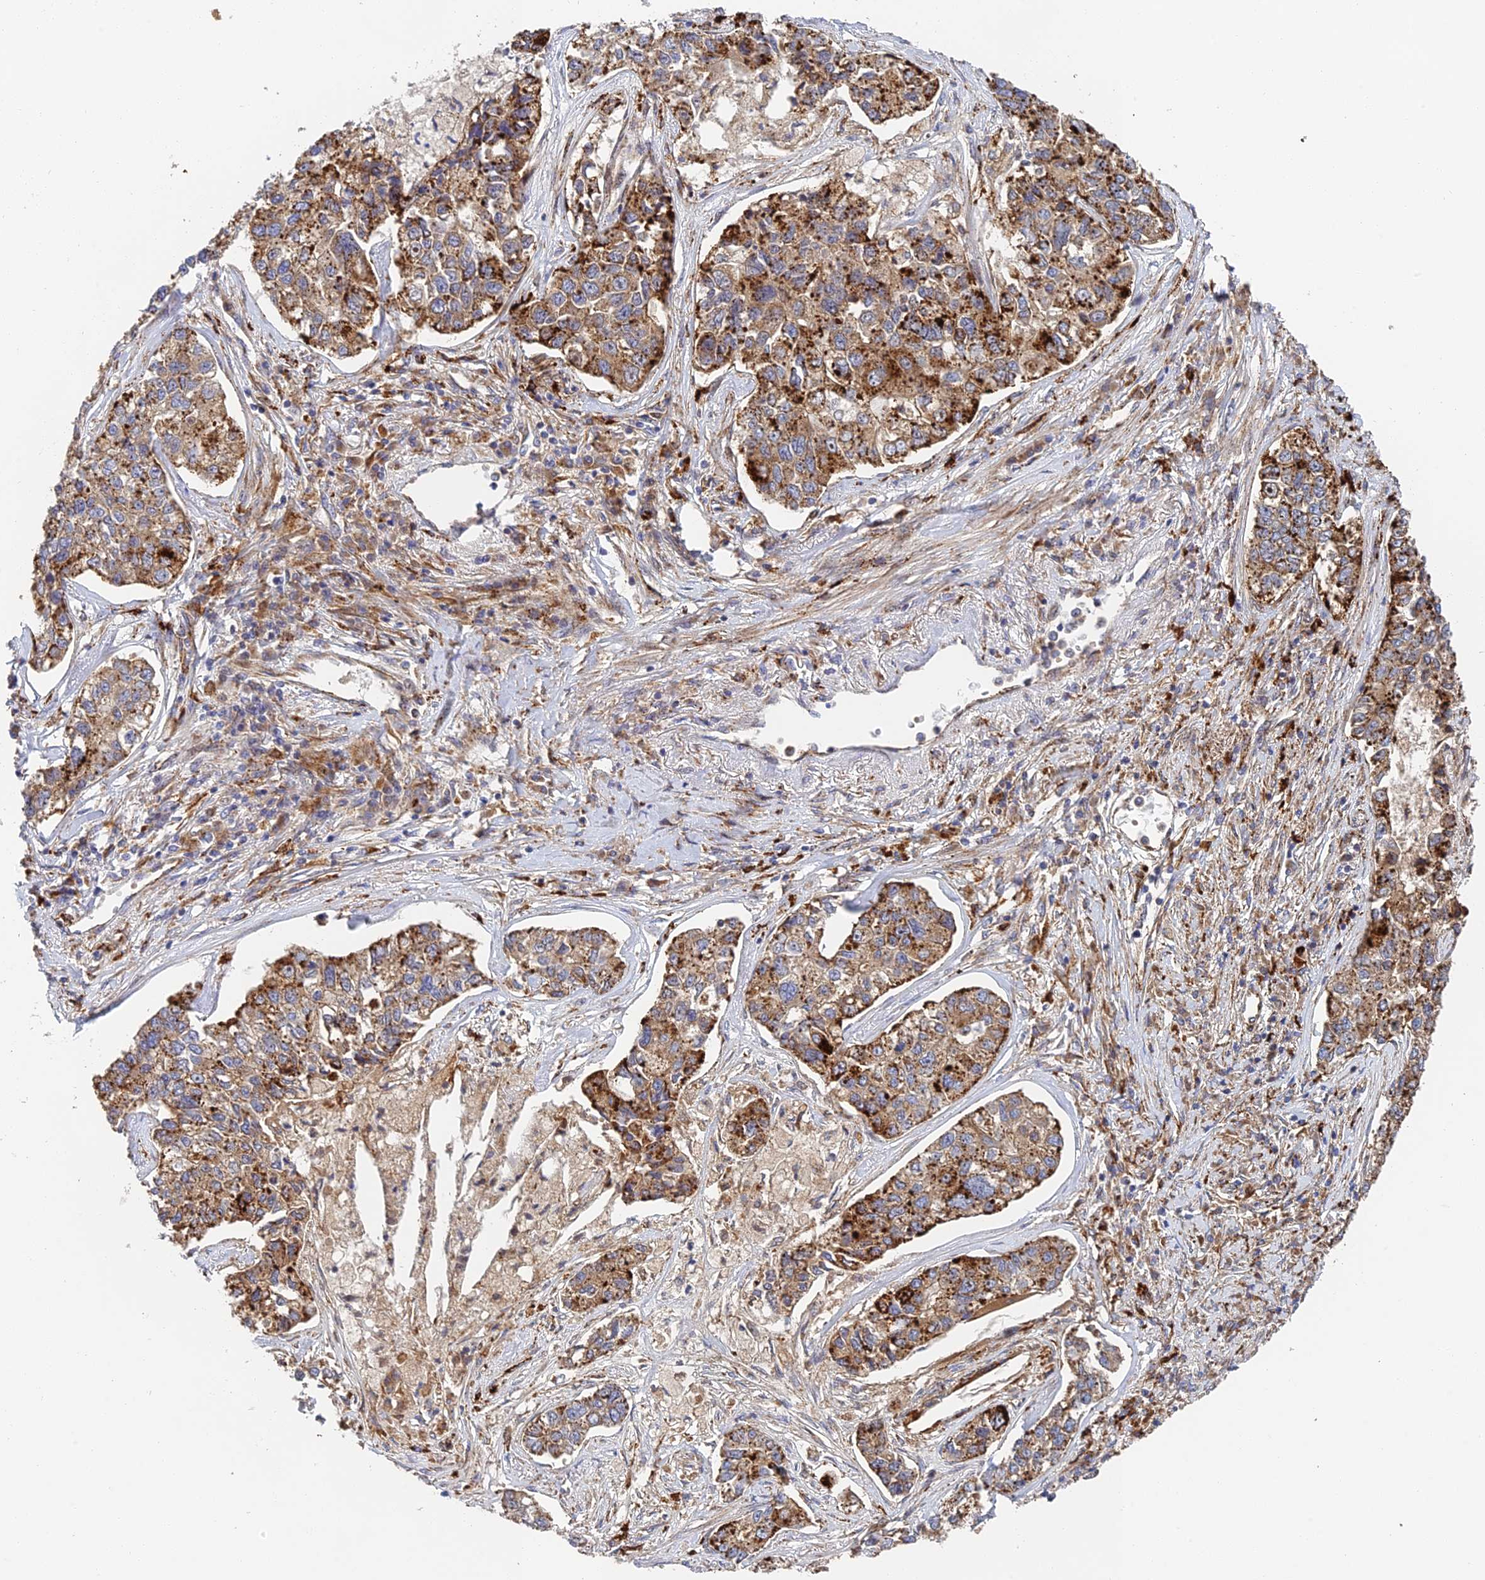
{"staining": {"intensity": "moderate", "quantity": ">75%", "location": "cytoplasmic/membranous"}, "tissue": "lung cancer", "cell_type": "Tumor cells", "image_type": "cancer", "snomed": [{"axis": "morphology", "description": "Adenocarcinoma, NOS"}, {"axis": "topography", "description": "Lung"}], "caption": "This histopathology image demonstrates lung cancer stained with IHC to label a protein in brown. The cytoplasmic/membranous of tumor cells show moderate positivity for the protein. Nuclei are counter-stained blue.", "gene": "PPP2R3C", "patient": {"sex": "male", "age": 49}}